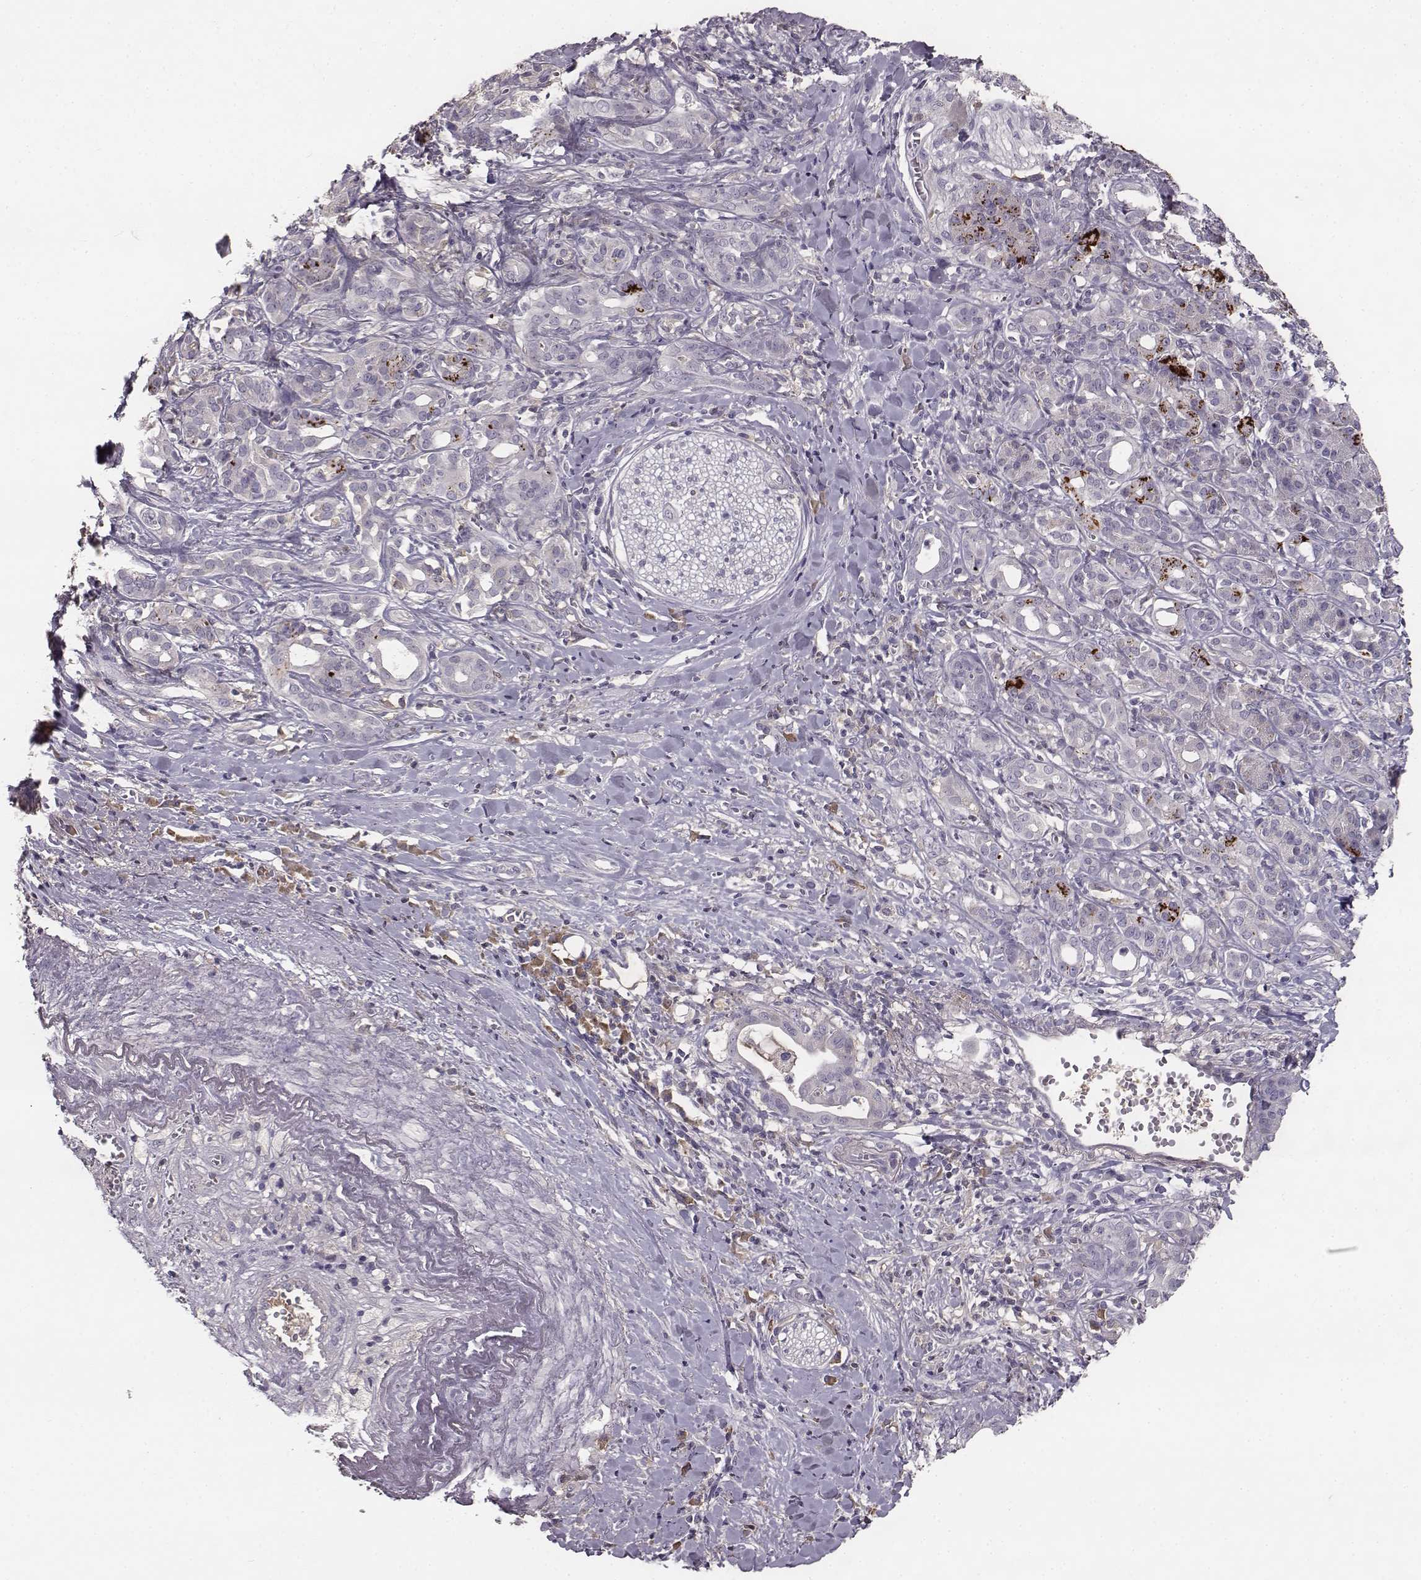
{"staining": {"intensity": "negative", "quantity": "none", "location": "none"}, "tissue": "pancreatic cancer", "cell_type": "Tumor cells", "image_type": "cancer", "snomed": [{"axis": "morphology", "description": "Adenocarcinoma, NOS"}, {"axis": "topography", "description": "Pancreas"}], "caption": "The image shows no staining of tumor cells in pancreatic cancer.", "gene": "YJEFN3", "patient": {"sex": "male", "age": 61}}